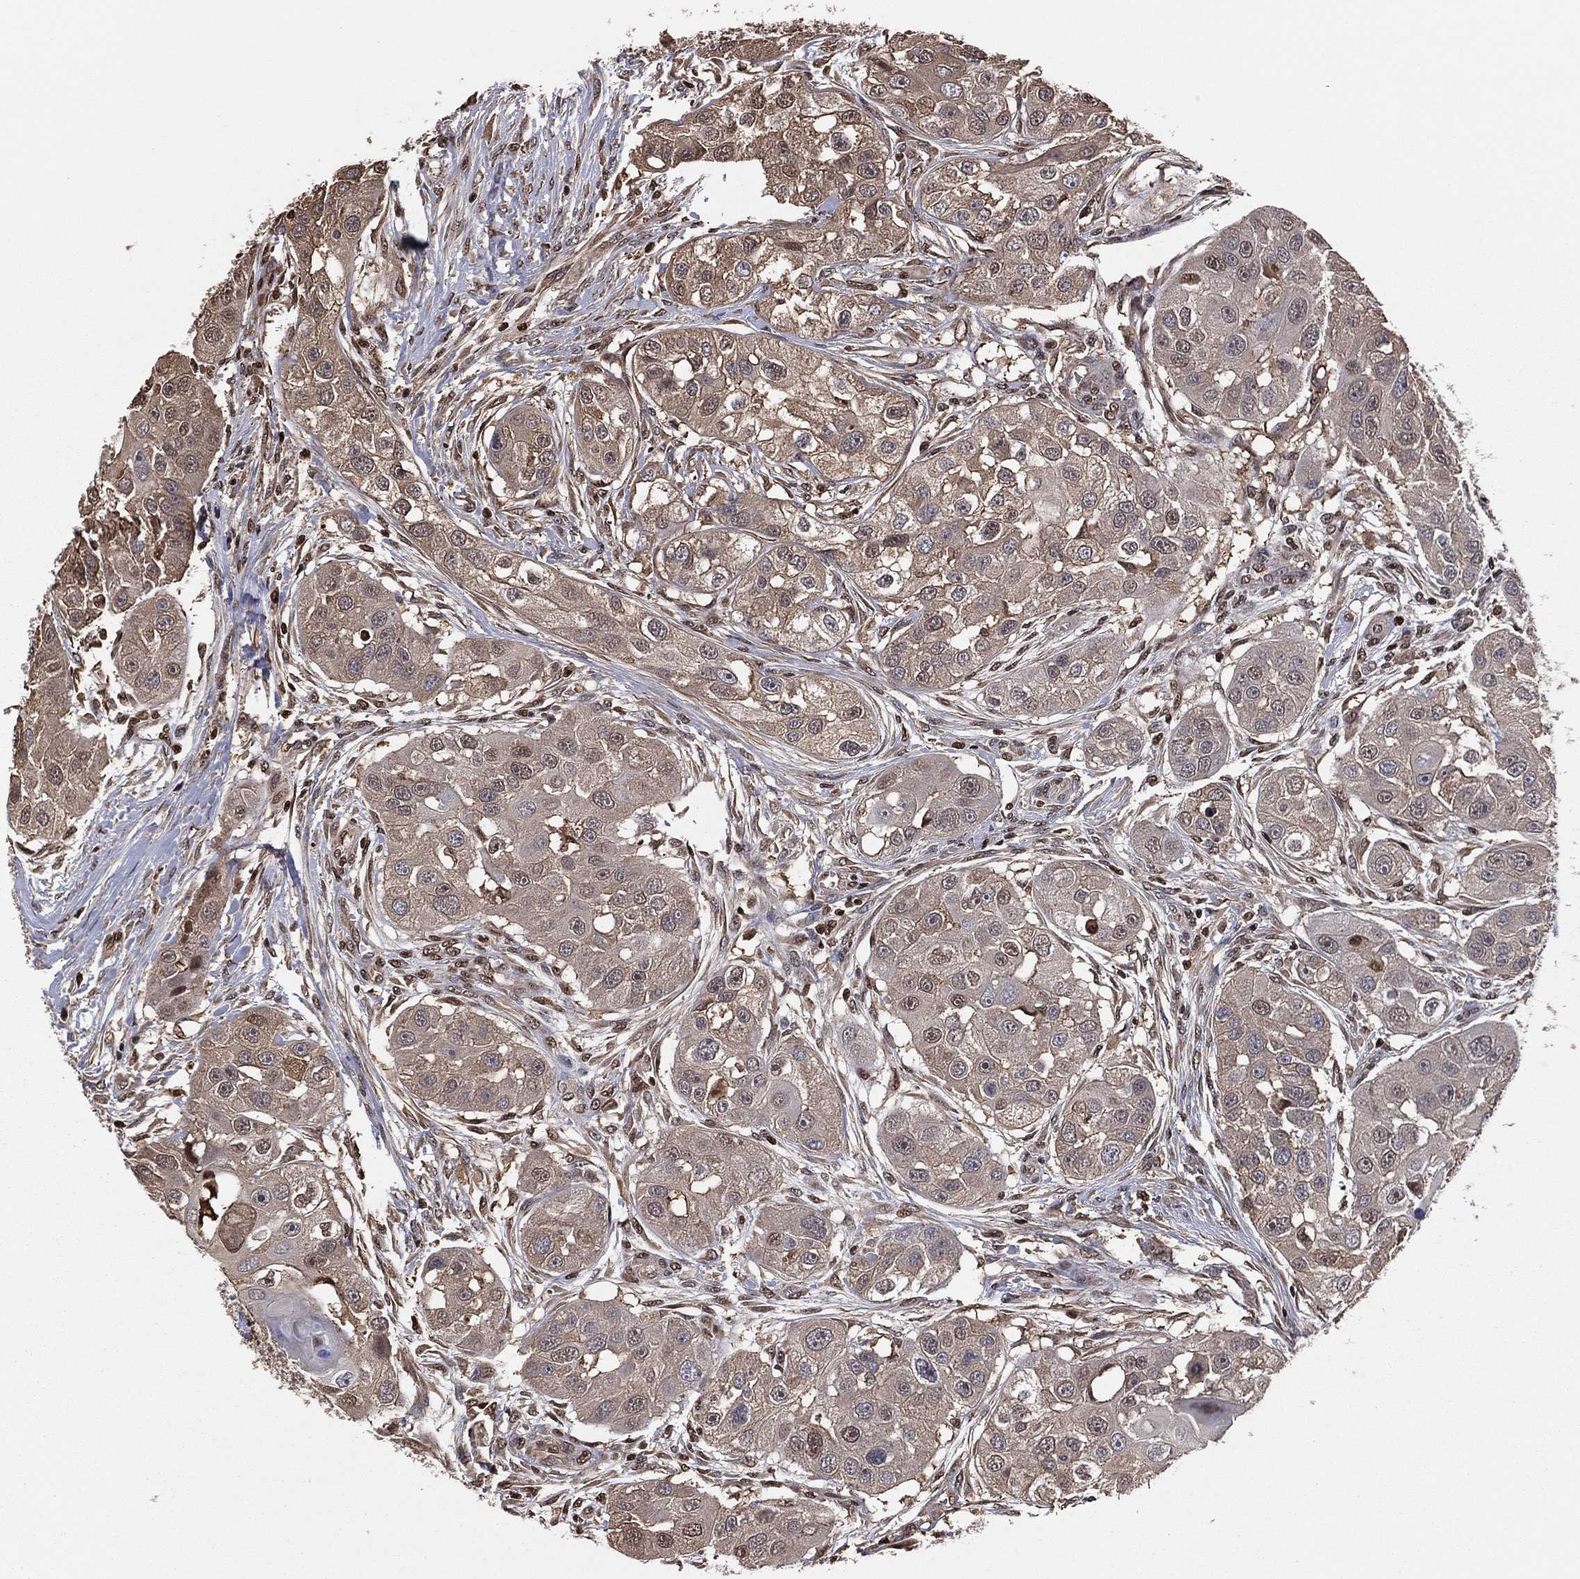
{"staining": {"intensity": "weak", "quantity": "25%-75%", "location": "cytoplasmic/membranous"}, "tissue": "head and neck cancer", "cell_type": "Tumor cells", "image_type": "cancer", "snomed": [{"axis": "morphology", "description": "Normal tissue, NOS"}, {"axis": "morphology", "description": "Squamous cell carcinoma, NOS"}, {"axis": "topography", "description": "Skeletal muscle"}, {"axis": "topography", "description": "Head-Neck"}], "caption": "Immunohistochemistry of human head and neck cancer (squamous cell carcinoma) reveals low levels of weak cytoplasmic/membranous positivity in about 25%-75% of tumor cells.", "gene": "GAPDH", "patient": {"sex": "male", "age": 51}}